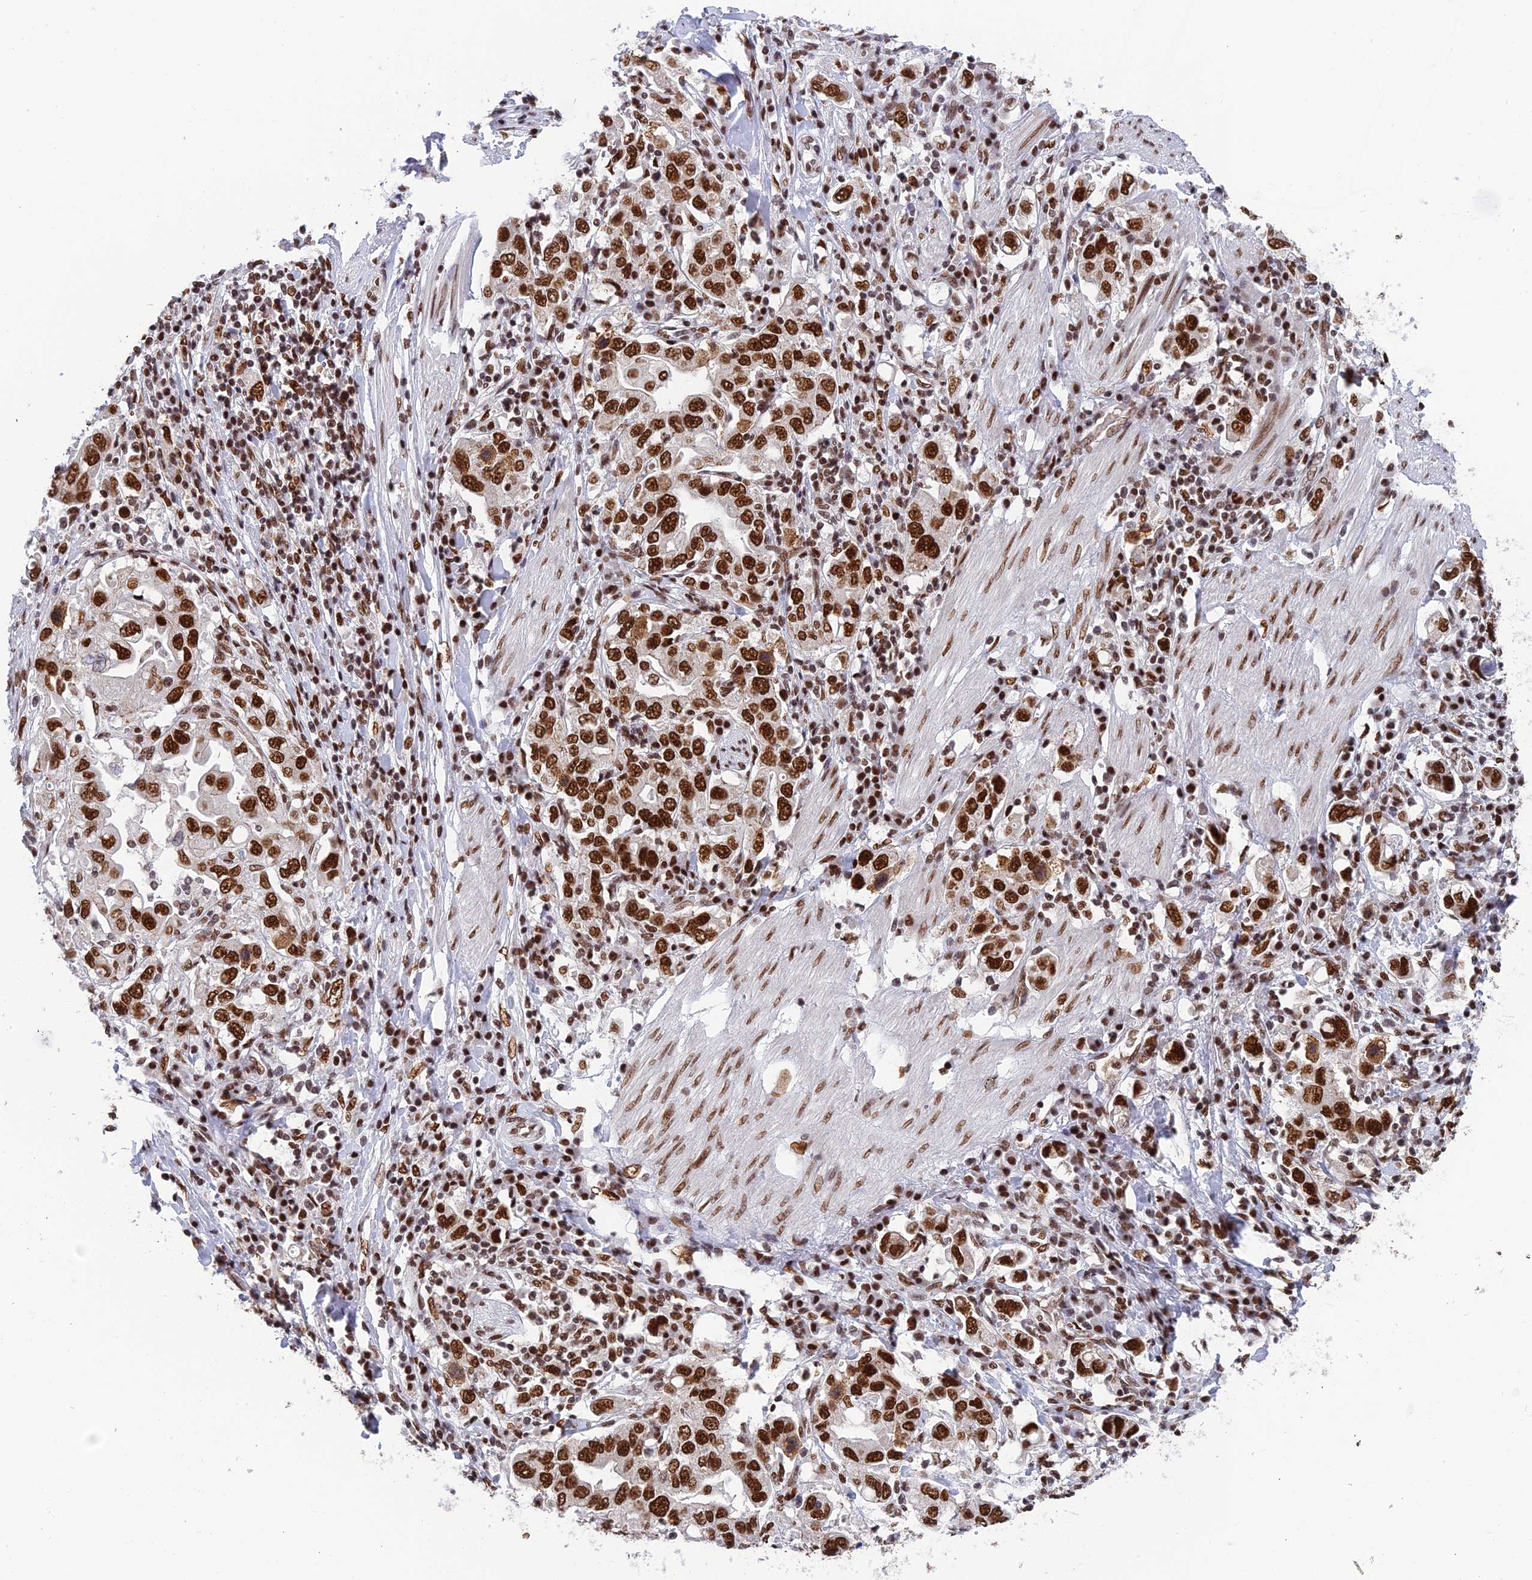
{"staining": {"intensity": "strong", "quantity": ">75%", "location": "nuclear"}, "tissue": "stomach cancer", "cell_type": "Tumor cells", "image_type": "cancer", "snomed": [{"axis": "morphology", "description": "Adenocarcinoma, NOS"}, {"axis": "topography", "description": "Stomach, upper"}], "caption": "Tumor cells exhibit high levels of strong nuclear positivity in approximately >75% of cells in adenocarcinoma (stomach).", "gene": "EEF1AKMT3", "patient": {"sex": "male", "age": 62}}